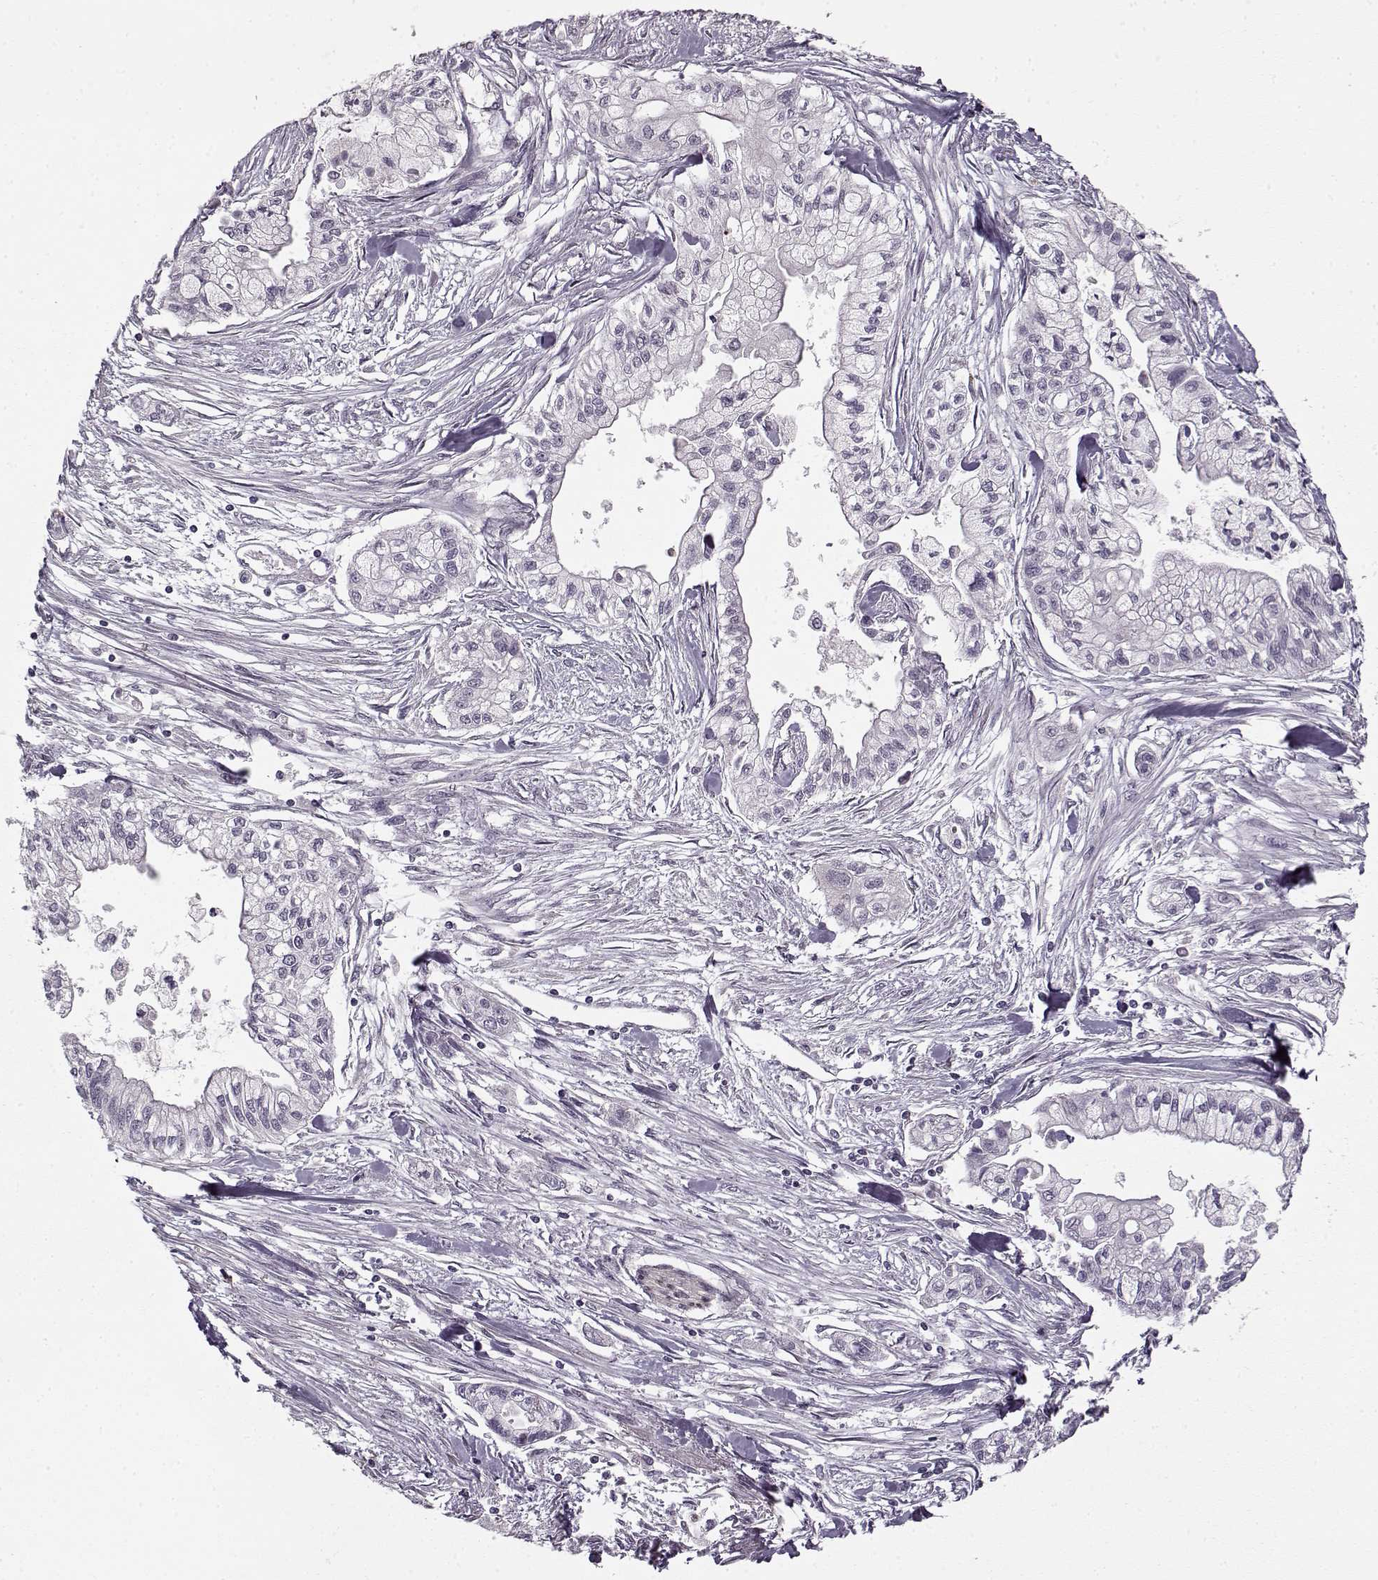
{"staining": {"intensity": "negative", "quantity": "none", "location": "none"}, "tissue": "pancreatic cancer", "cell_type": "Tumor cells", "image_type": "cancer", "snomed": [{"axis": "morphology", "description": "Adenocarcinoma, NOS"}, {"axis": "topography", "description": "Pancreas"}], "caption": "A micrograph of adenocarcinoma (pancreatic) stained for a protein shows no brown staining in tumor cells.", "gene": "LAMB2", "patient": {"sex": "male", "age": 54}}